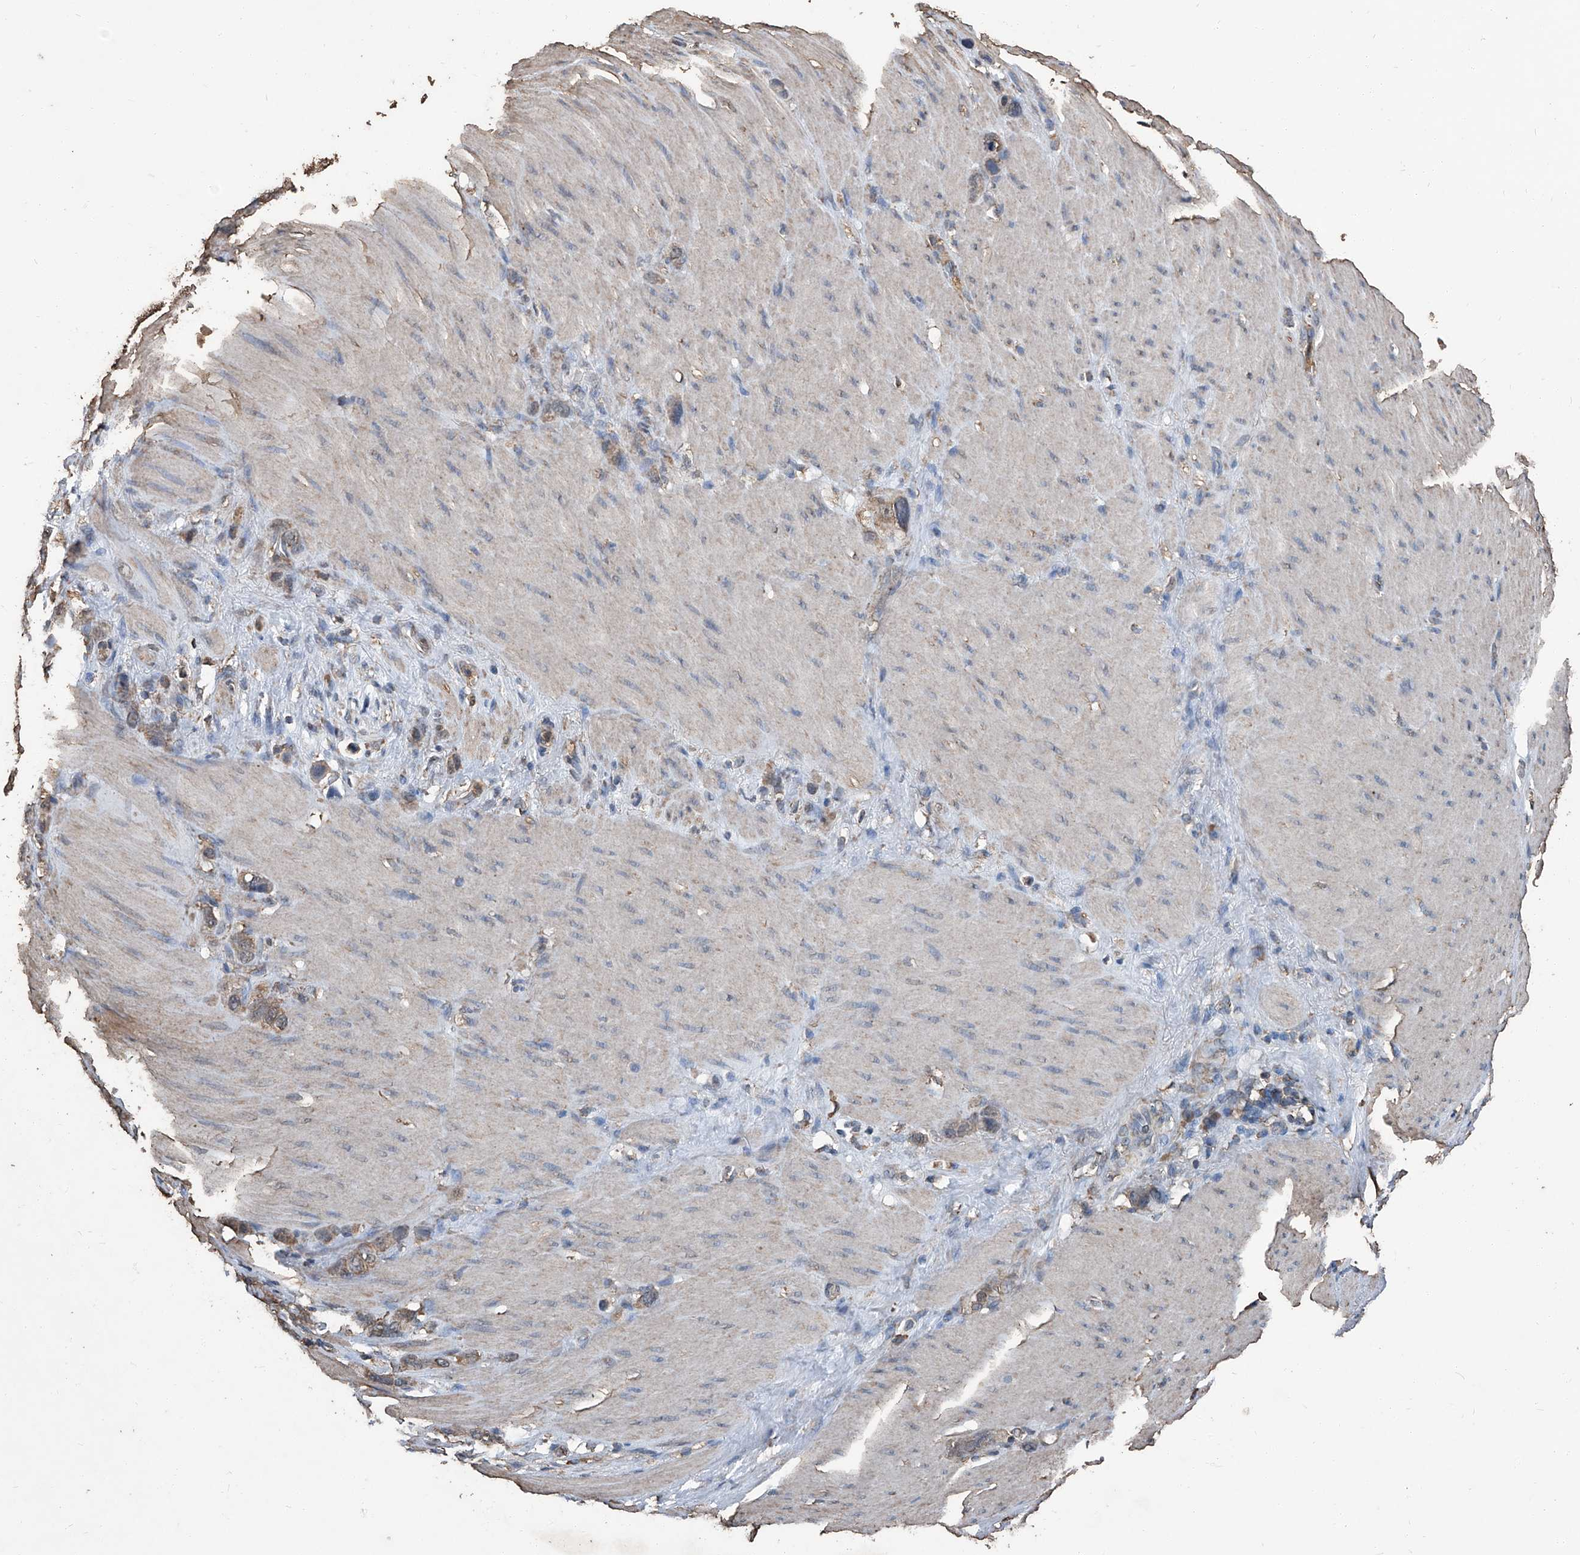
{"staining": {"intensity": "moderate", "quantity": ">75%", "location": "cytoplasmic/membranous"}, "tissue": "stomach cancer", "cell_type": "Tumor cells", "image_type": "cancer", "snomed": [{"axis": "morphology", "description": "Normal tissue, NOS"}, {"axis": "morphology", "description": "Adenocarcinoma, NOS"}, {"axis": "morphology", "description": "Adenocarcinoma, High grade"}, {"axis": "topography", "description": "Stomach, upper"}, {"axis": "topography", "description": "Stomach"}], "caption": "Immunohistochemistry (IHC) (DAB (3,3'-diaminobenzidine)) staining of stomach cancer shows moderate cytoplasmic/membranous protein positivity in about >75% of tumor cells. (DAB IHC, brown staining for protein, blue staining for nuclei).", "gene": "STARD7", "patient": {"sex": "female", "age": 65}}